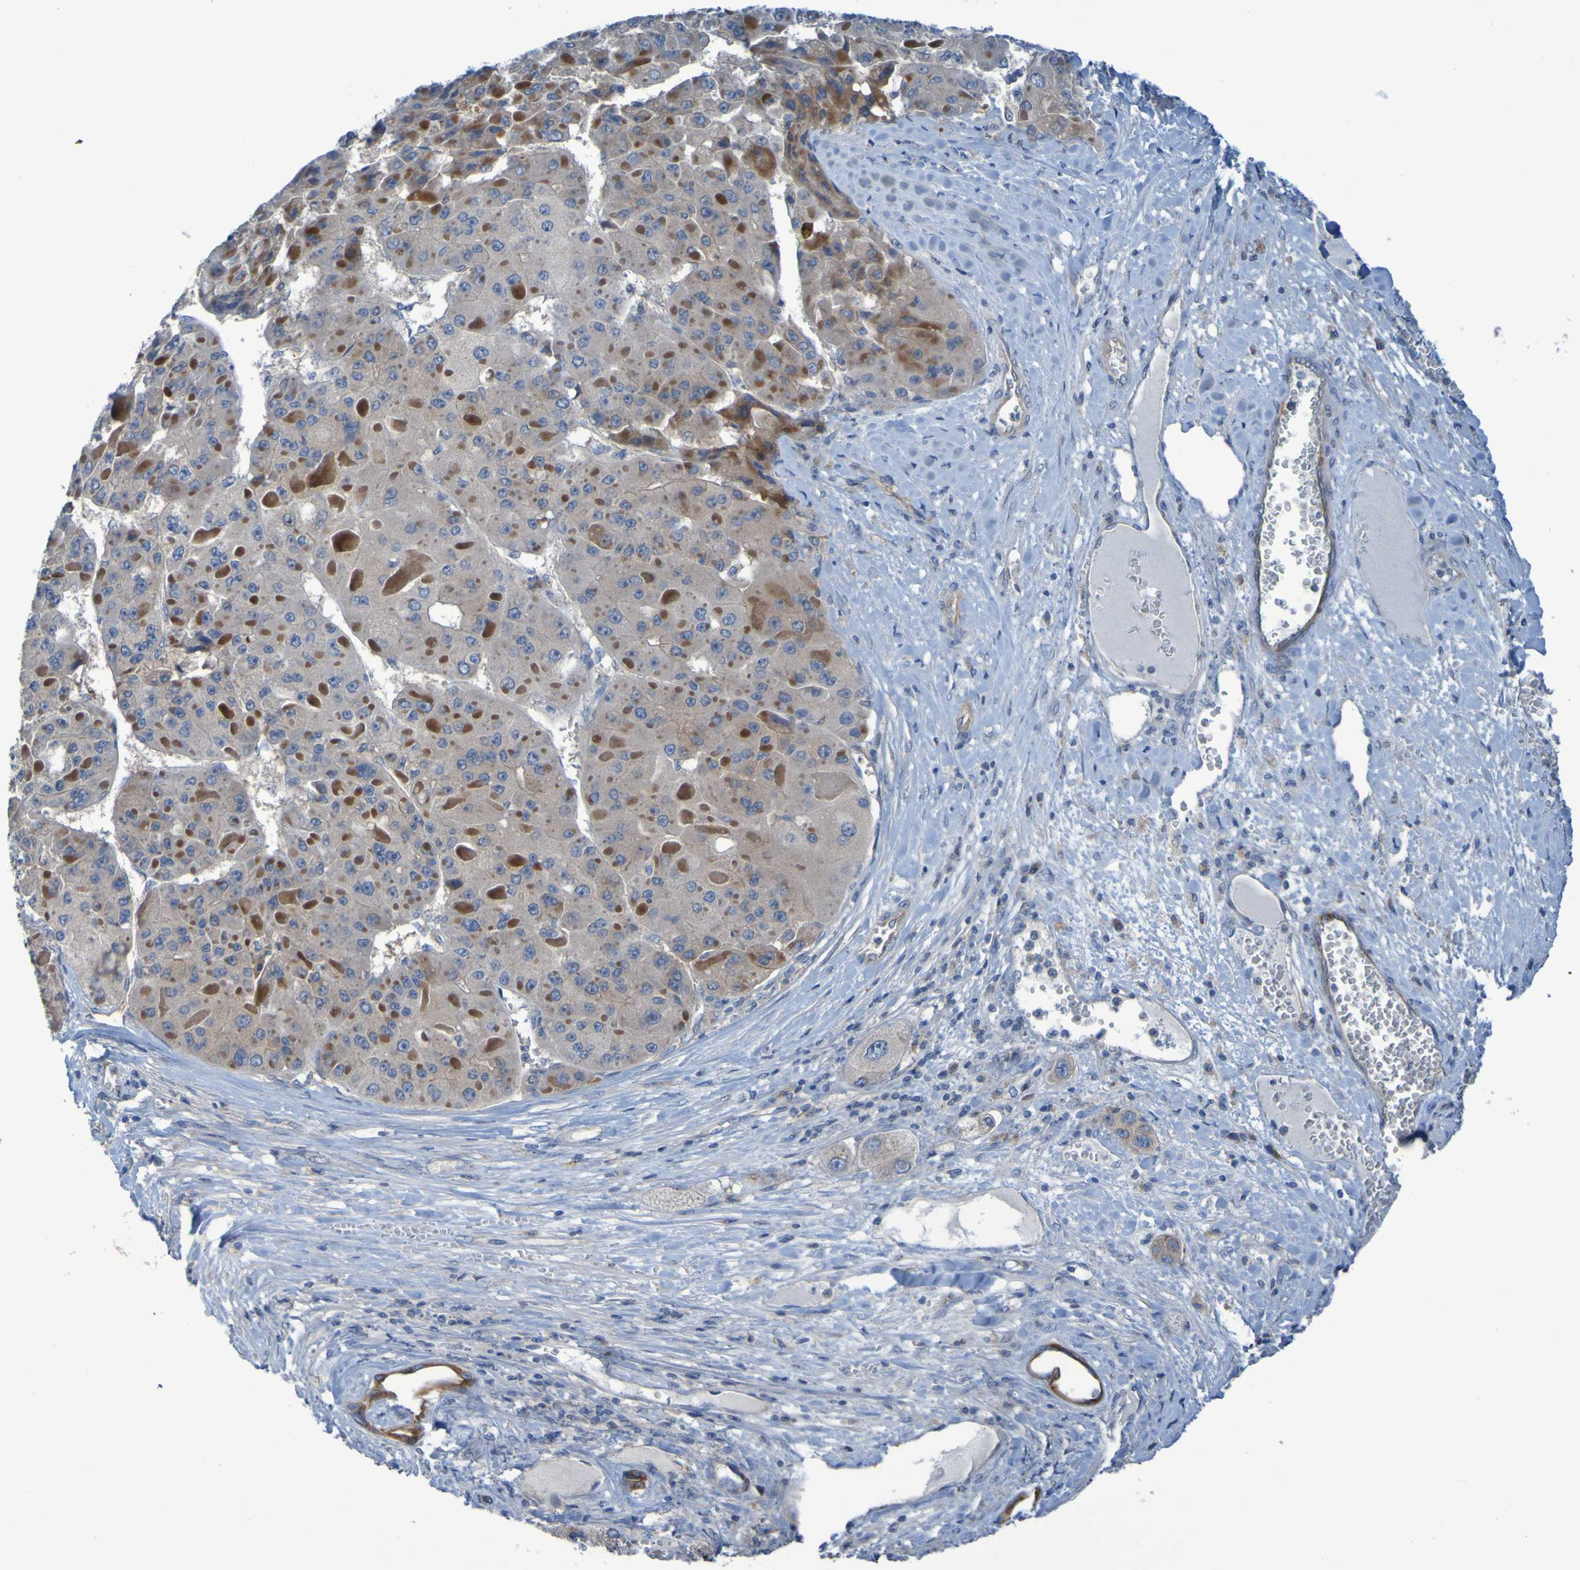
{"staining": {"intensity": "moderate", "quantity": "<25%", "location": "cytoplasmic/membranous"}, "tissue": "liver cancer", "cell_type": "Tumor cells", "image_type": "cancer", "snomed": [{"axis": "morphology", "description": "Carcinoma, Hepatocellular, NOS"}, {"axis": "topography", "description": "Liver"}], "caption": "Hepatocellular carcinoma (liver) tissue displays moderate cytoplasmic/membranous expression in approximately <25% of tumor cells, visualized by immunohistochemistry.", "gene": "NPRL3", "patient": {"sex": "female", "age": 73}}